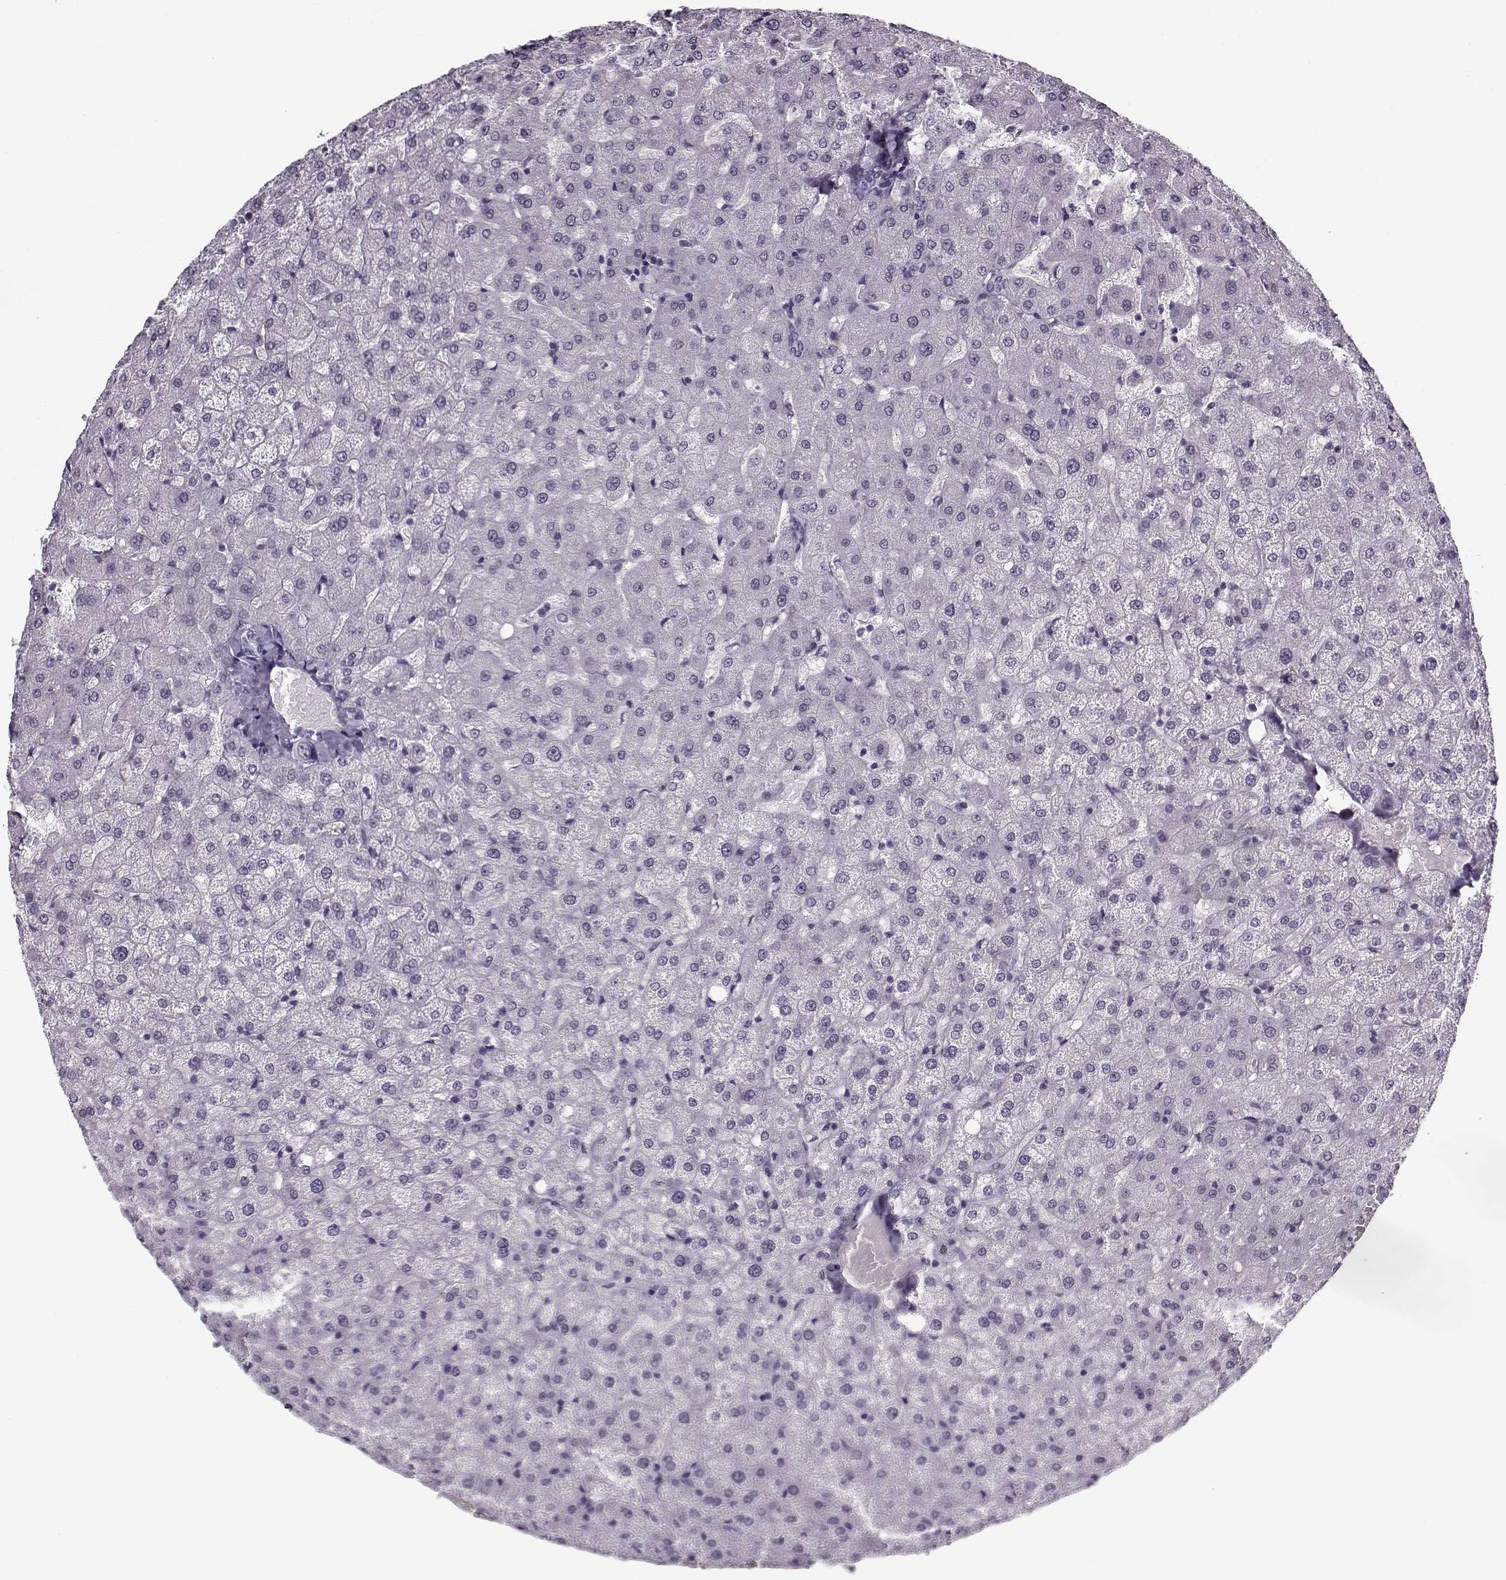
{"staining": {"intensity": "negative", "quantity": "none", "location": "none"}, "tissue": "liver", "cell_type": "Cholangiocytes", "image_type": "normal", "snomed": [{"axis": "morphology", "description": "Normal tissue, NOS"}, {"axis": "topography", "description": "Liver"}], "caption": "Cholangiocytes are negative for protein expression in unremarkable human liver.", "gene": "PRMT8", "patient": {"sex": "female", "age": 50}}